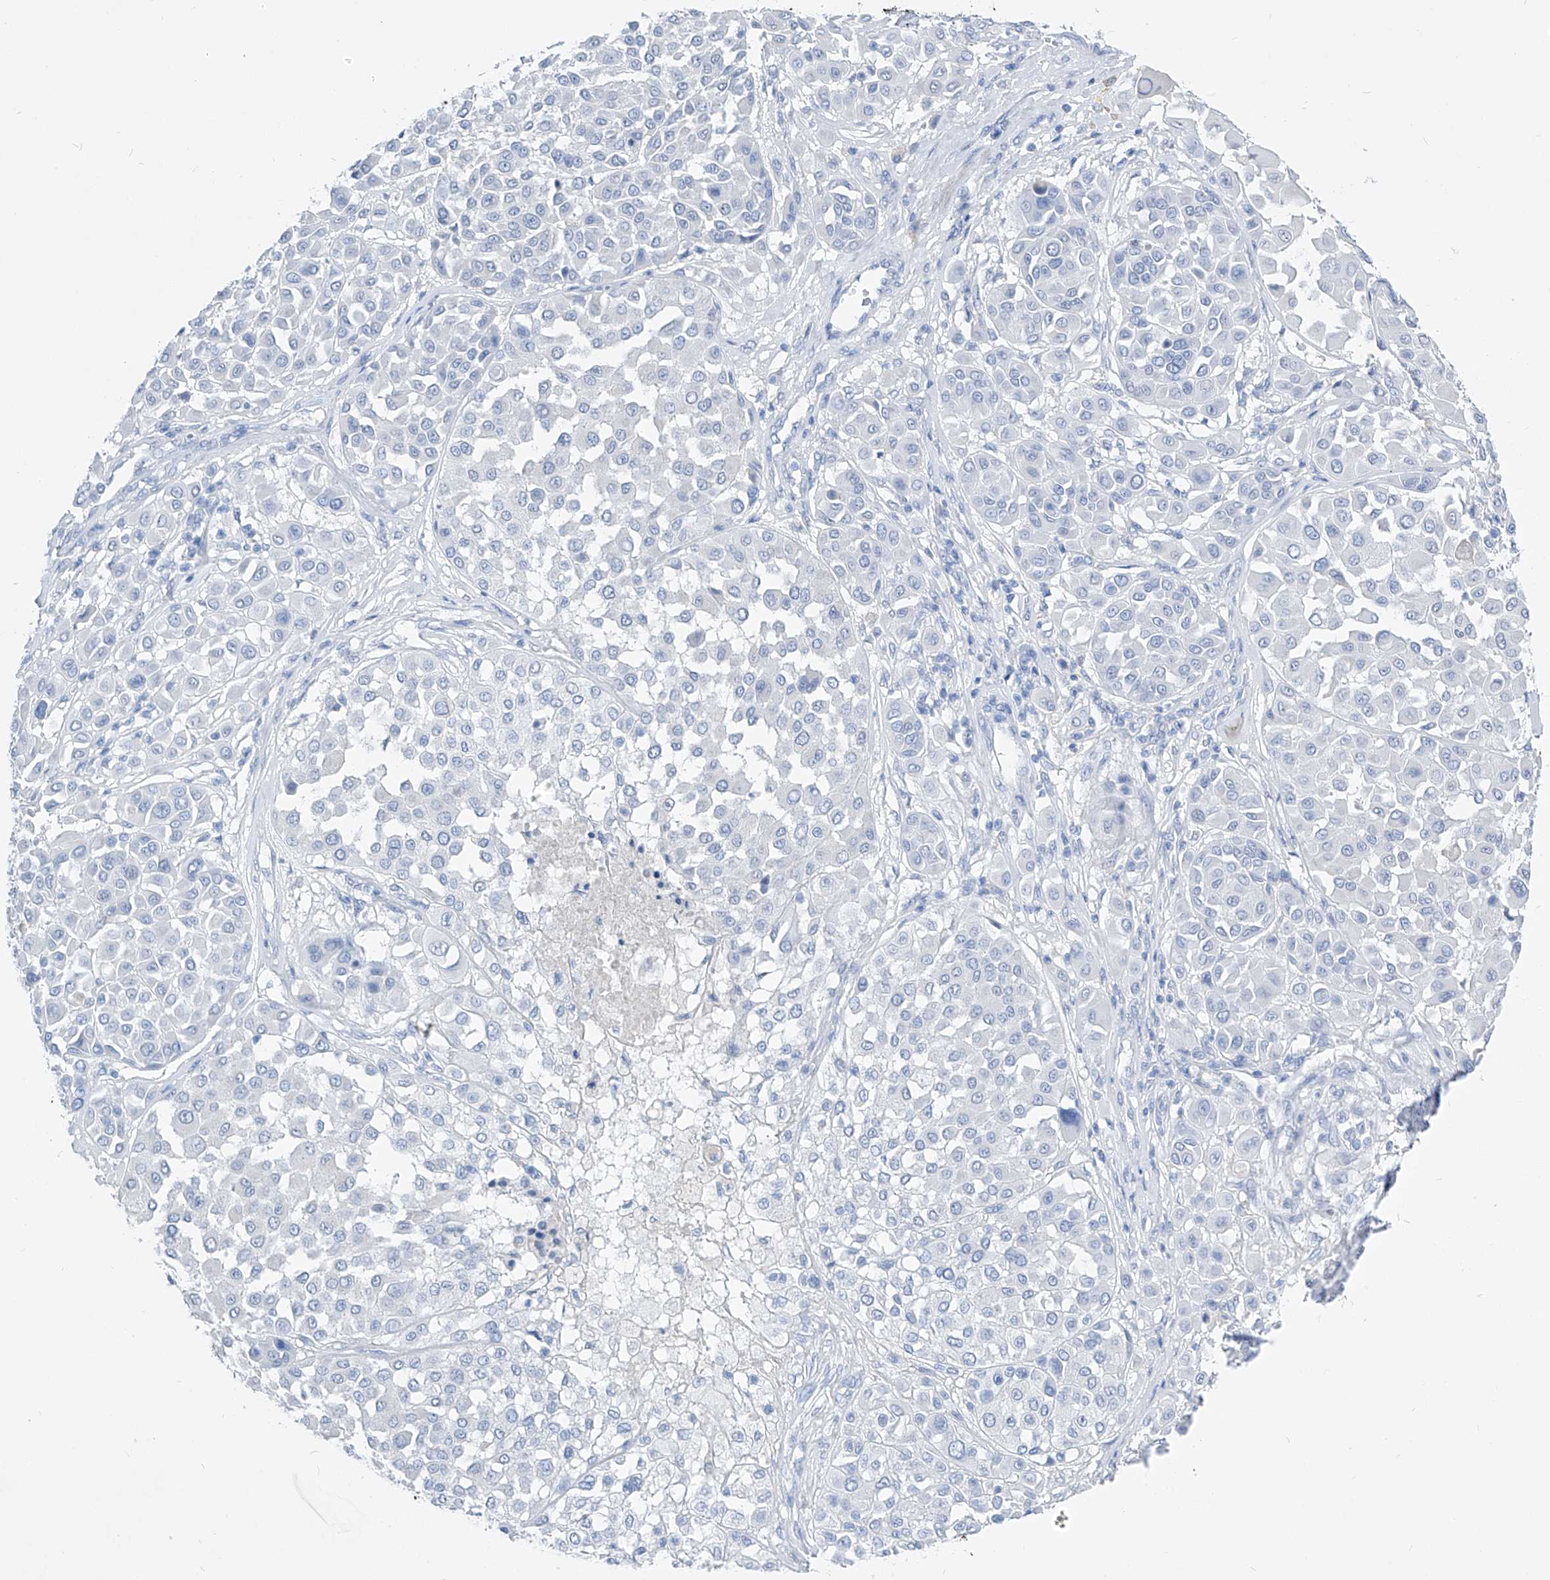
{"staining": {"intensity": "negative", "quantity": "none", "location": "none"}, "tissue": "melanoma", "cell_type": "Tumor cells", "image_type": "cancer", "snomed": [{"axis": "morphology", "description": "Malignant melanoma, Metastatic site"}, {"axis": "topography", "description": "Soft tissue"}], "caption": "Histopathology image shows no protein staining in tumor cells of melanoma tissue. (Stains: DAB immunohistochemistry with hematoxylin counter stain, Microscopy: brightfield microscopy at high magnification).", "gene": "FRS3", "patient": {"sex": "male", "age": 41}}